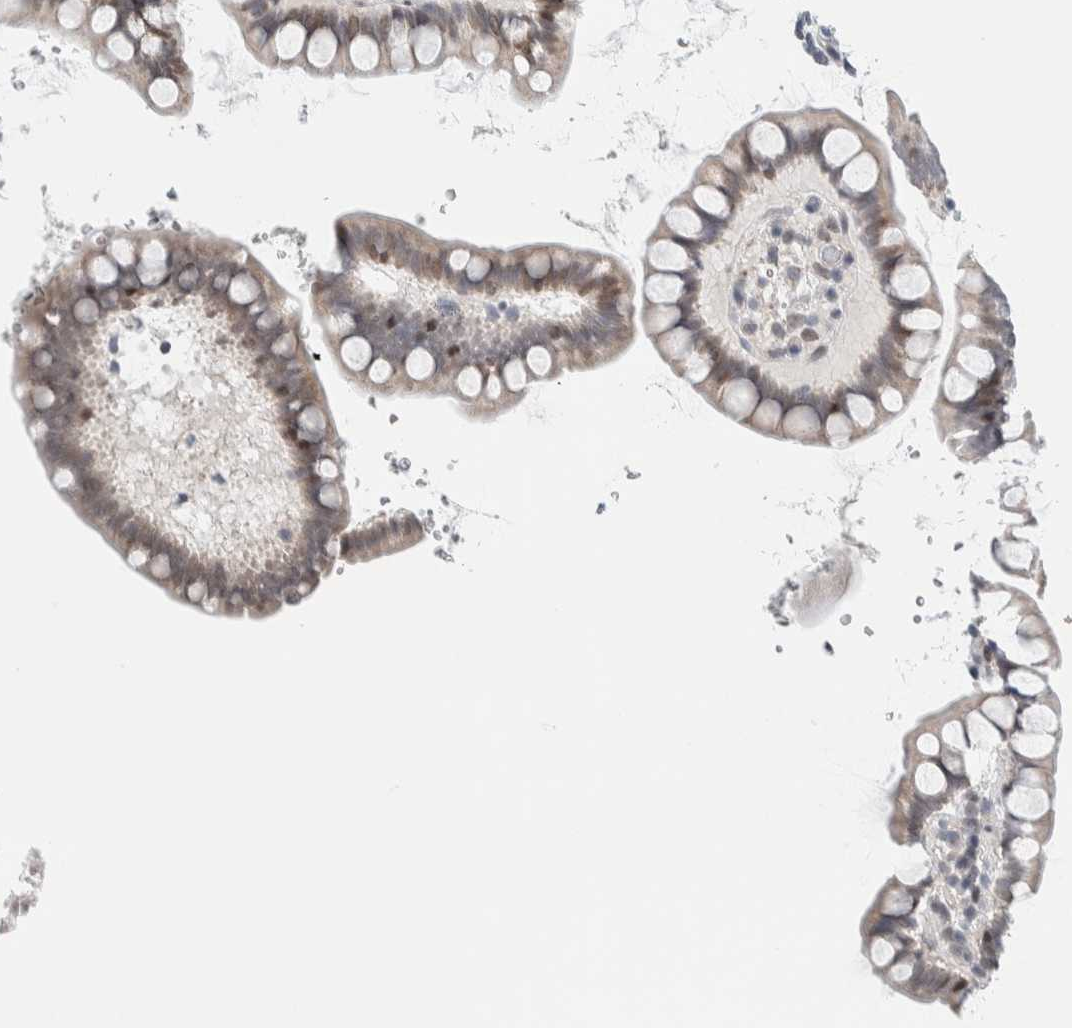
{"staining": {"intensity": "weak", "quantity": "<25%", "location": "cytoplasmic/membranous,nuclear"}, "tissue": "small intestine", "cell_type": "Glandular cells", "image_type": "normal", "snomed": [{"axis": "morphology", "description": "Normal tissue, NOS"}, {"axis": "topography", "description": "Smooth muscle"}, {"axis": "topography", "description": "Small intestine"}], "caption": "Immunohistochemistry image of unremarkable human small intestine stained for a protein (brown), which exhibits no positivity in glandular cells.", "gene": "NEUROD1", "patient": {"sex": "female", "age": 84}}